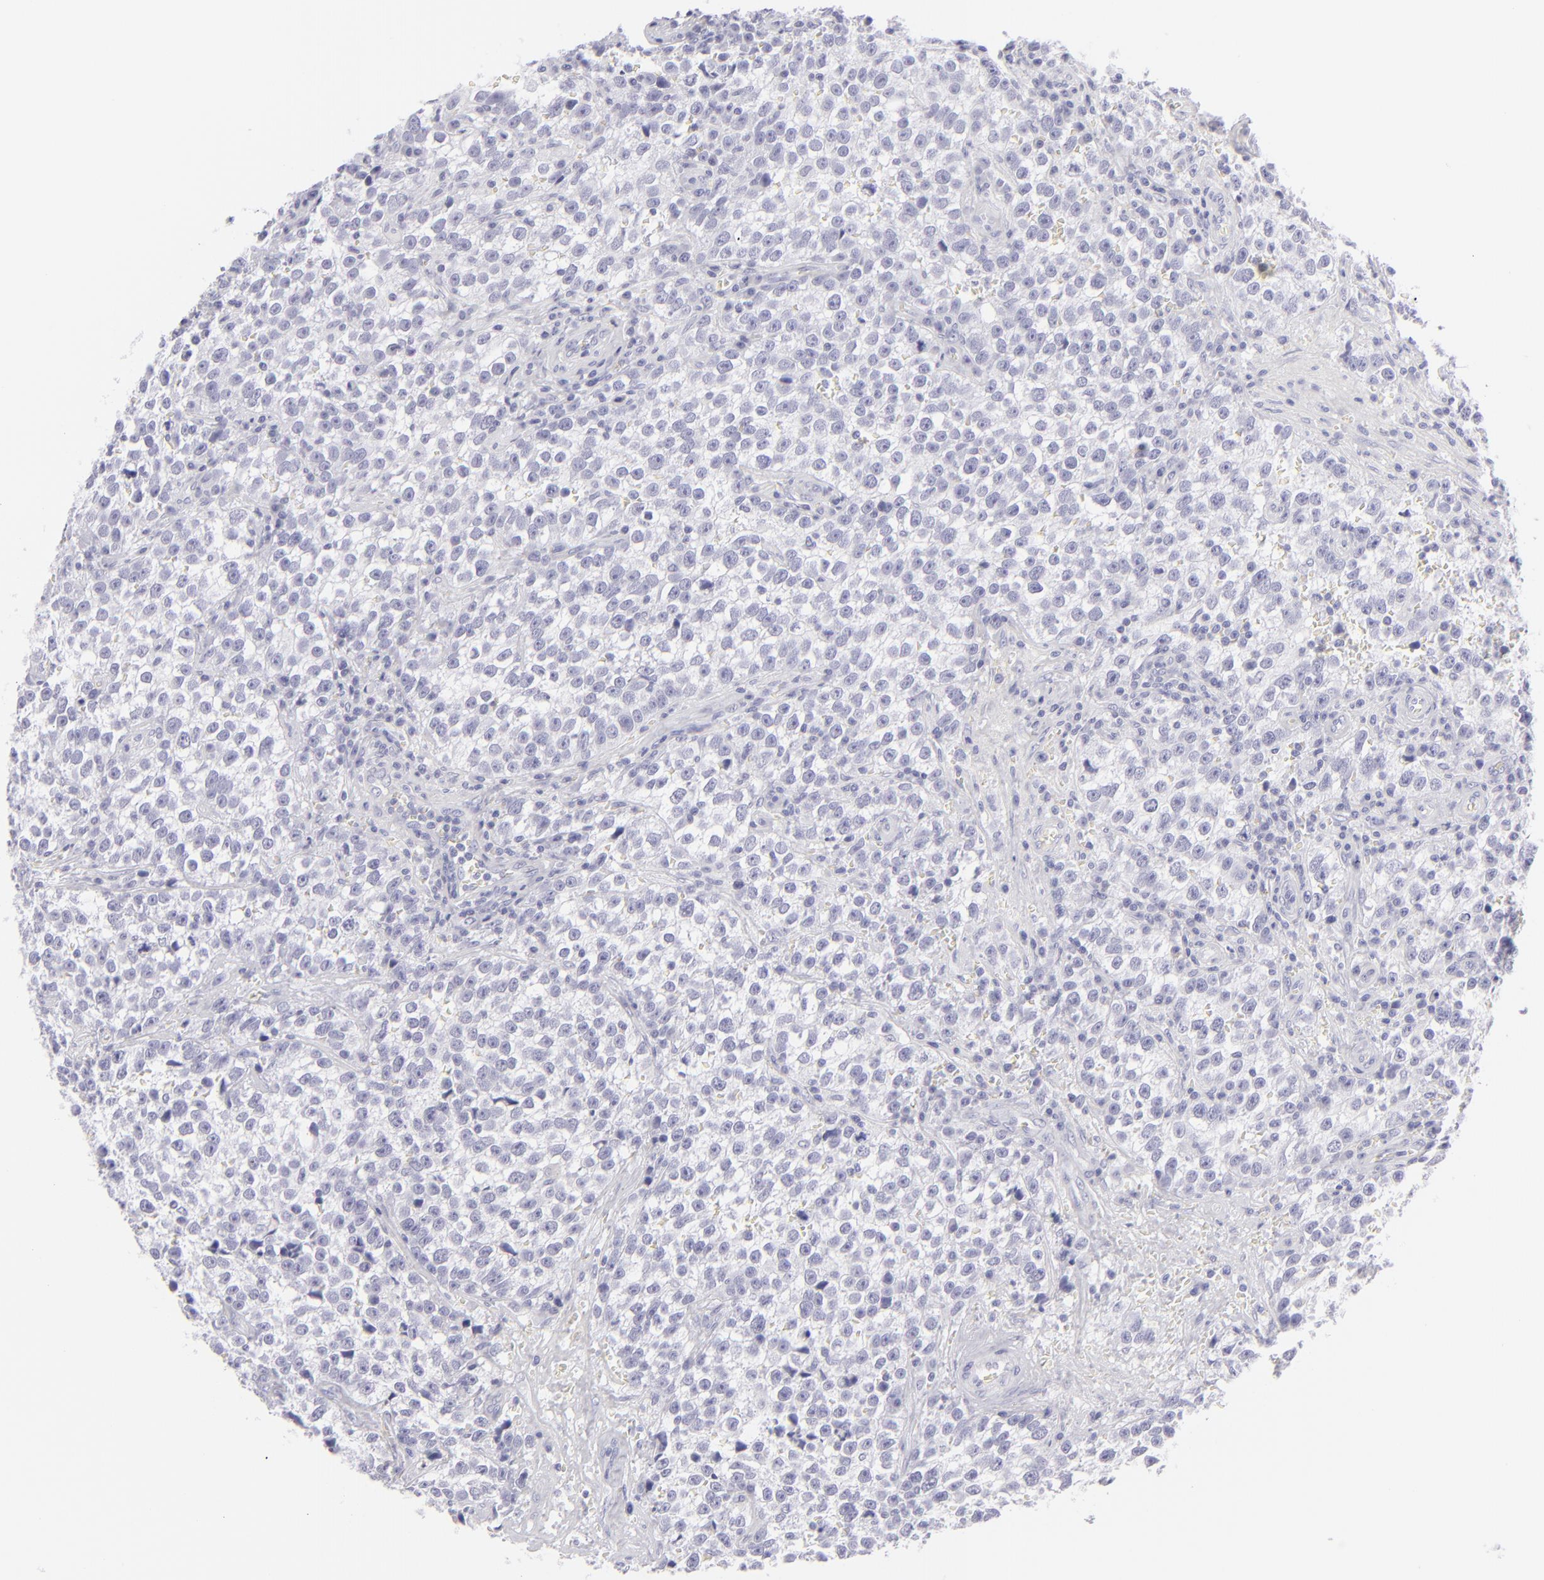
{"staining": {"intensity": "negative", "quantity": "none", "location": "none"}, "tissue": "testis cancer", "cell_type": "Tumor cells", "image_type": "cancer", "snomed": [{"axis": "morphology", "description": "Seminoma, NOS"}, {"axis": "topography", "description": "Testis"}], "caption": "This is an immunohistochemistry histopathology image of testis cancer. There is no staining in tumor cells.", "gene": "FCER2", "patient": {"sex": "male", "age": 38}}